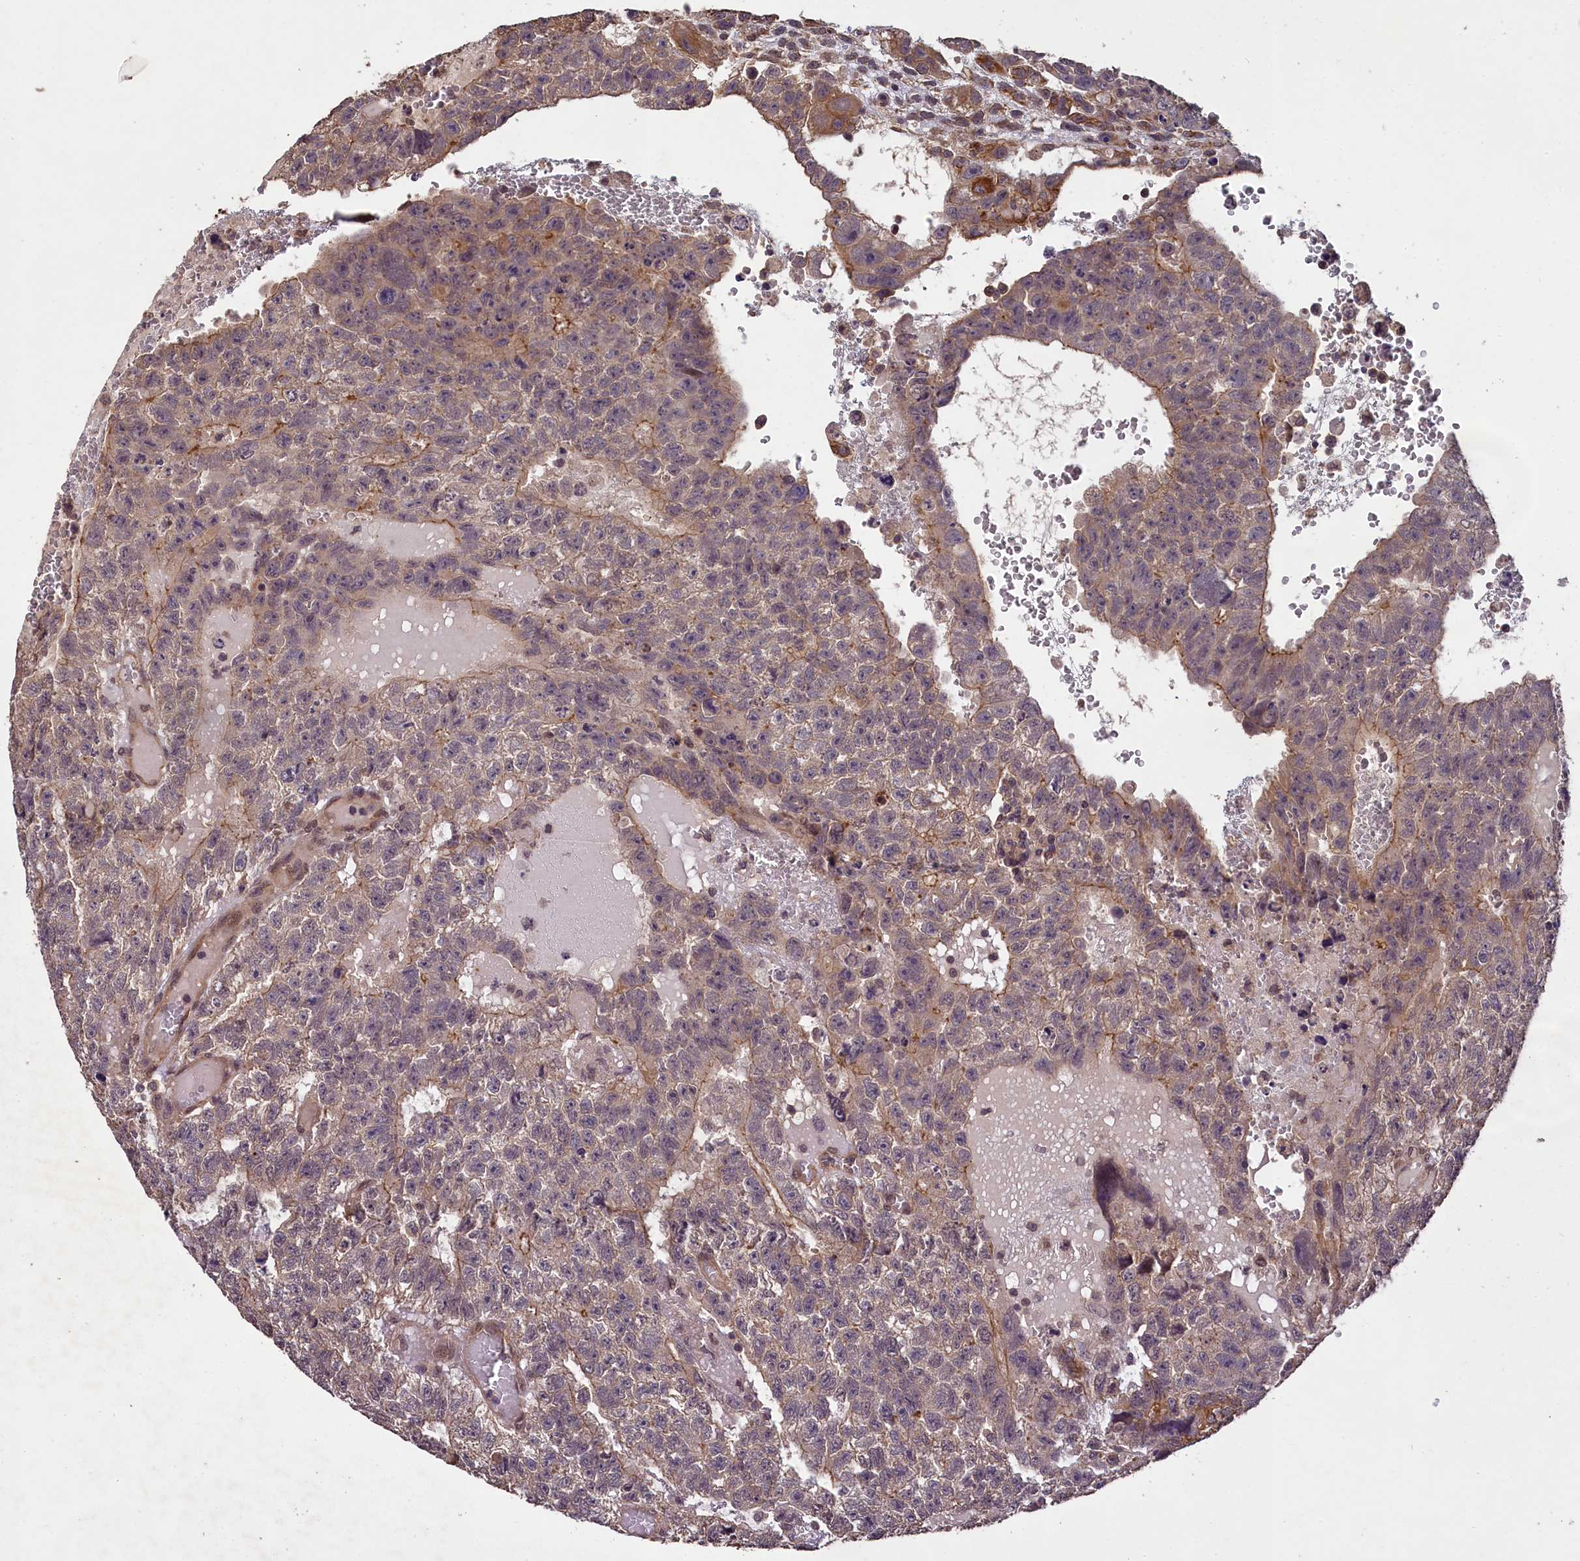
{"staining": {"intensity": "weak", "quantity": "<25%", "location": "cytoplasmic/membranous"}, "tissue": "testis cancer", "cell_type": "Tumor cells", "image_type": "cancer", "snomed": [{"axis": "morphology", "description": "Carcinoma, Embryonal, NOS"}, {"axis": "topography", "description": "Testis"}], "caption": "DAB immunohistochemical staining of embryonal carcinoma (testis) exhibits no significant staining in tumor cells.", "gene": "CHD9", "patient": {"sex": "male", "age": 26}}